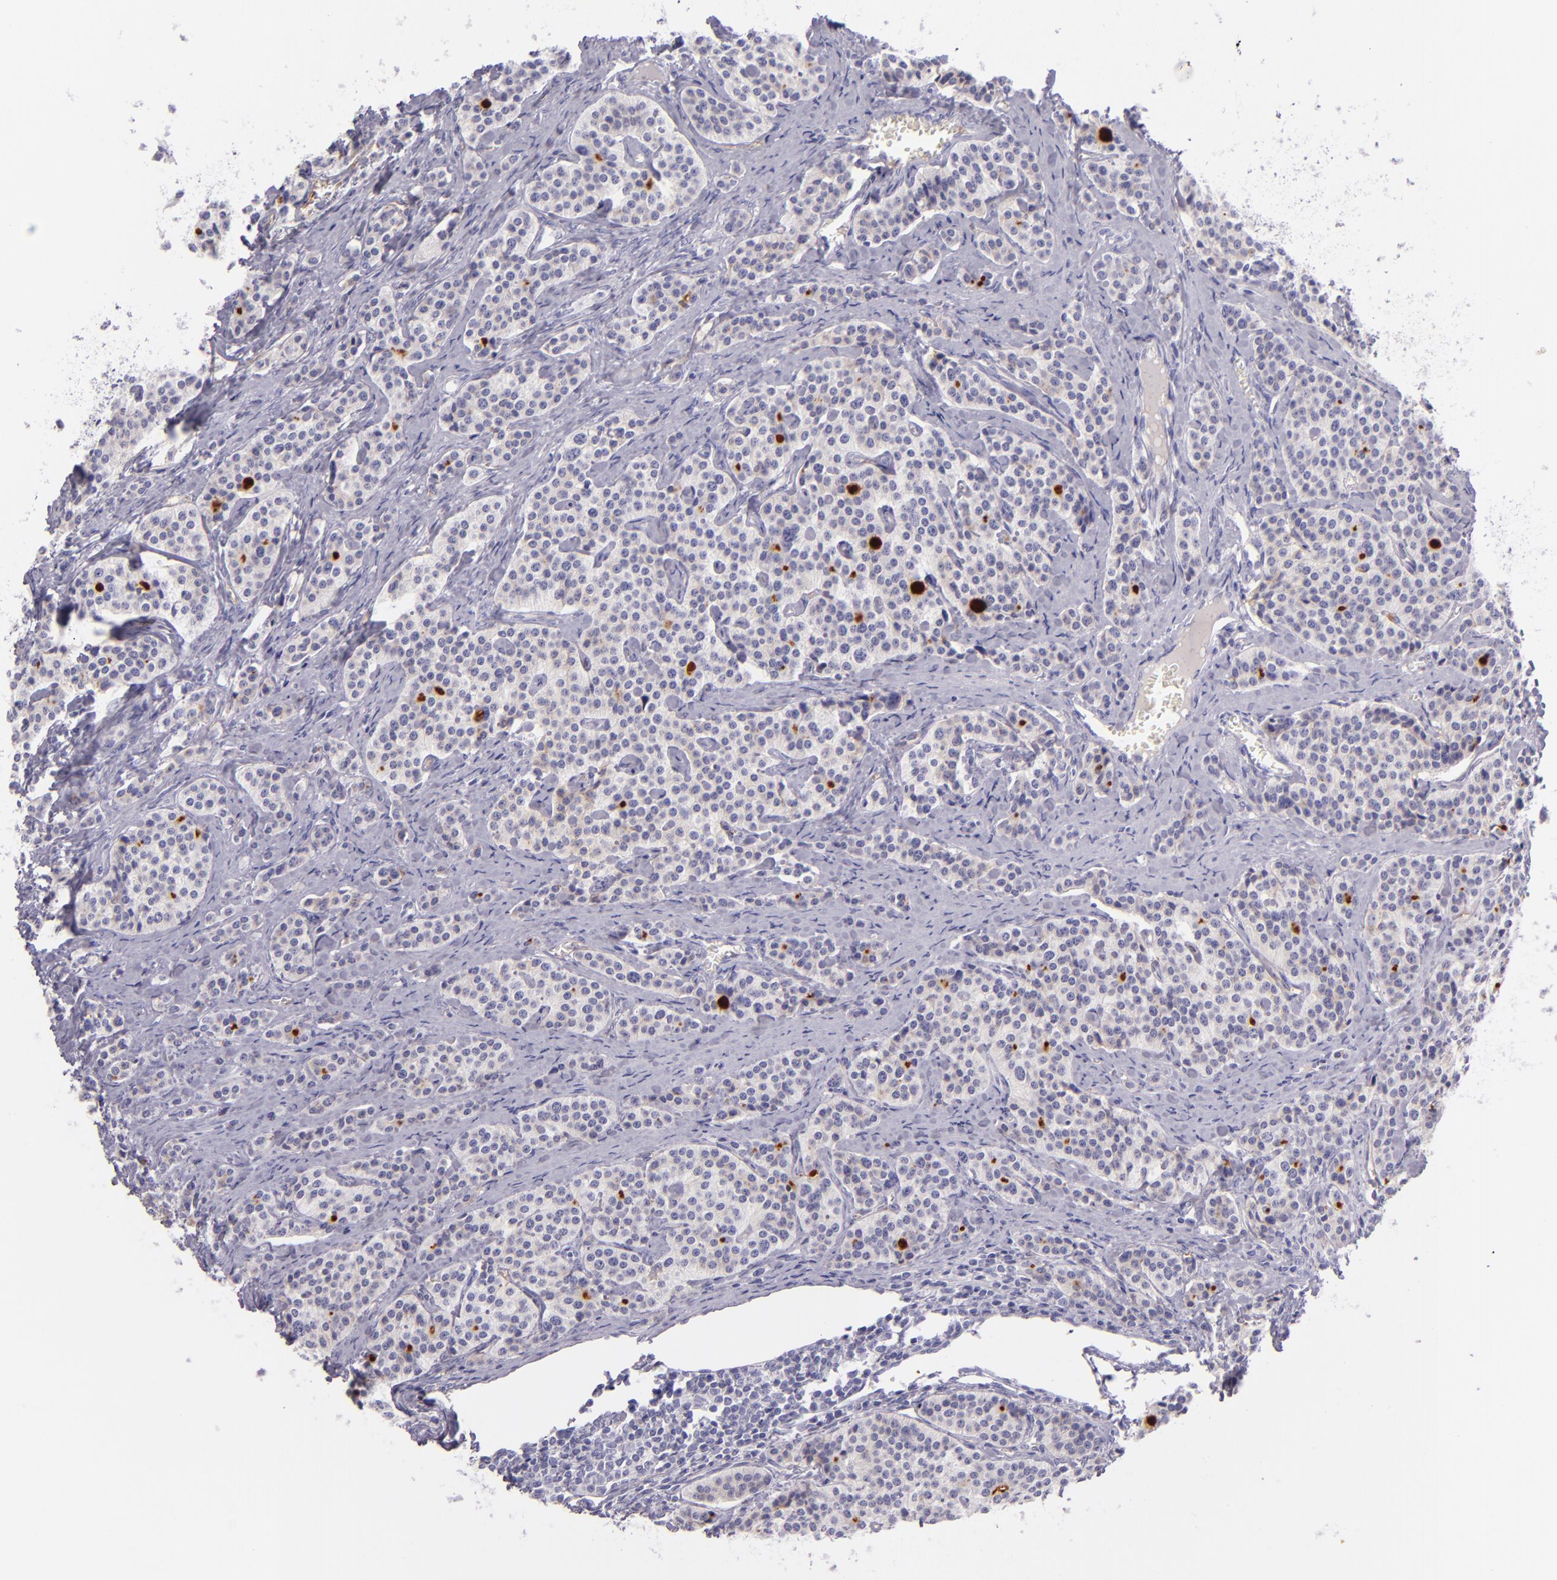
{"staining": {"intensity": "negative", "quantity": "none", "location": "none"}, "tissue": "carcinoid", "cell_type": "Tumor cells", "image_type": "cancer", "snomed": [{"axis": "morphology", "description": "Carcinoid, malignant, NOS"}, {"axis": "topography", "description": "Small intestine"}], "caption": "Immunohistochemistry (IHC) of malignant carcinoid exhibits no expression in tumor cells. (Brightfield microscopy of DAB (3,3'-diaminobenzidine) IHC at high magnification).", "gene": "CEACAM1", "patient": {"sex": "male", "age": 63}}